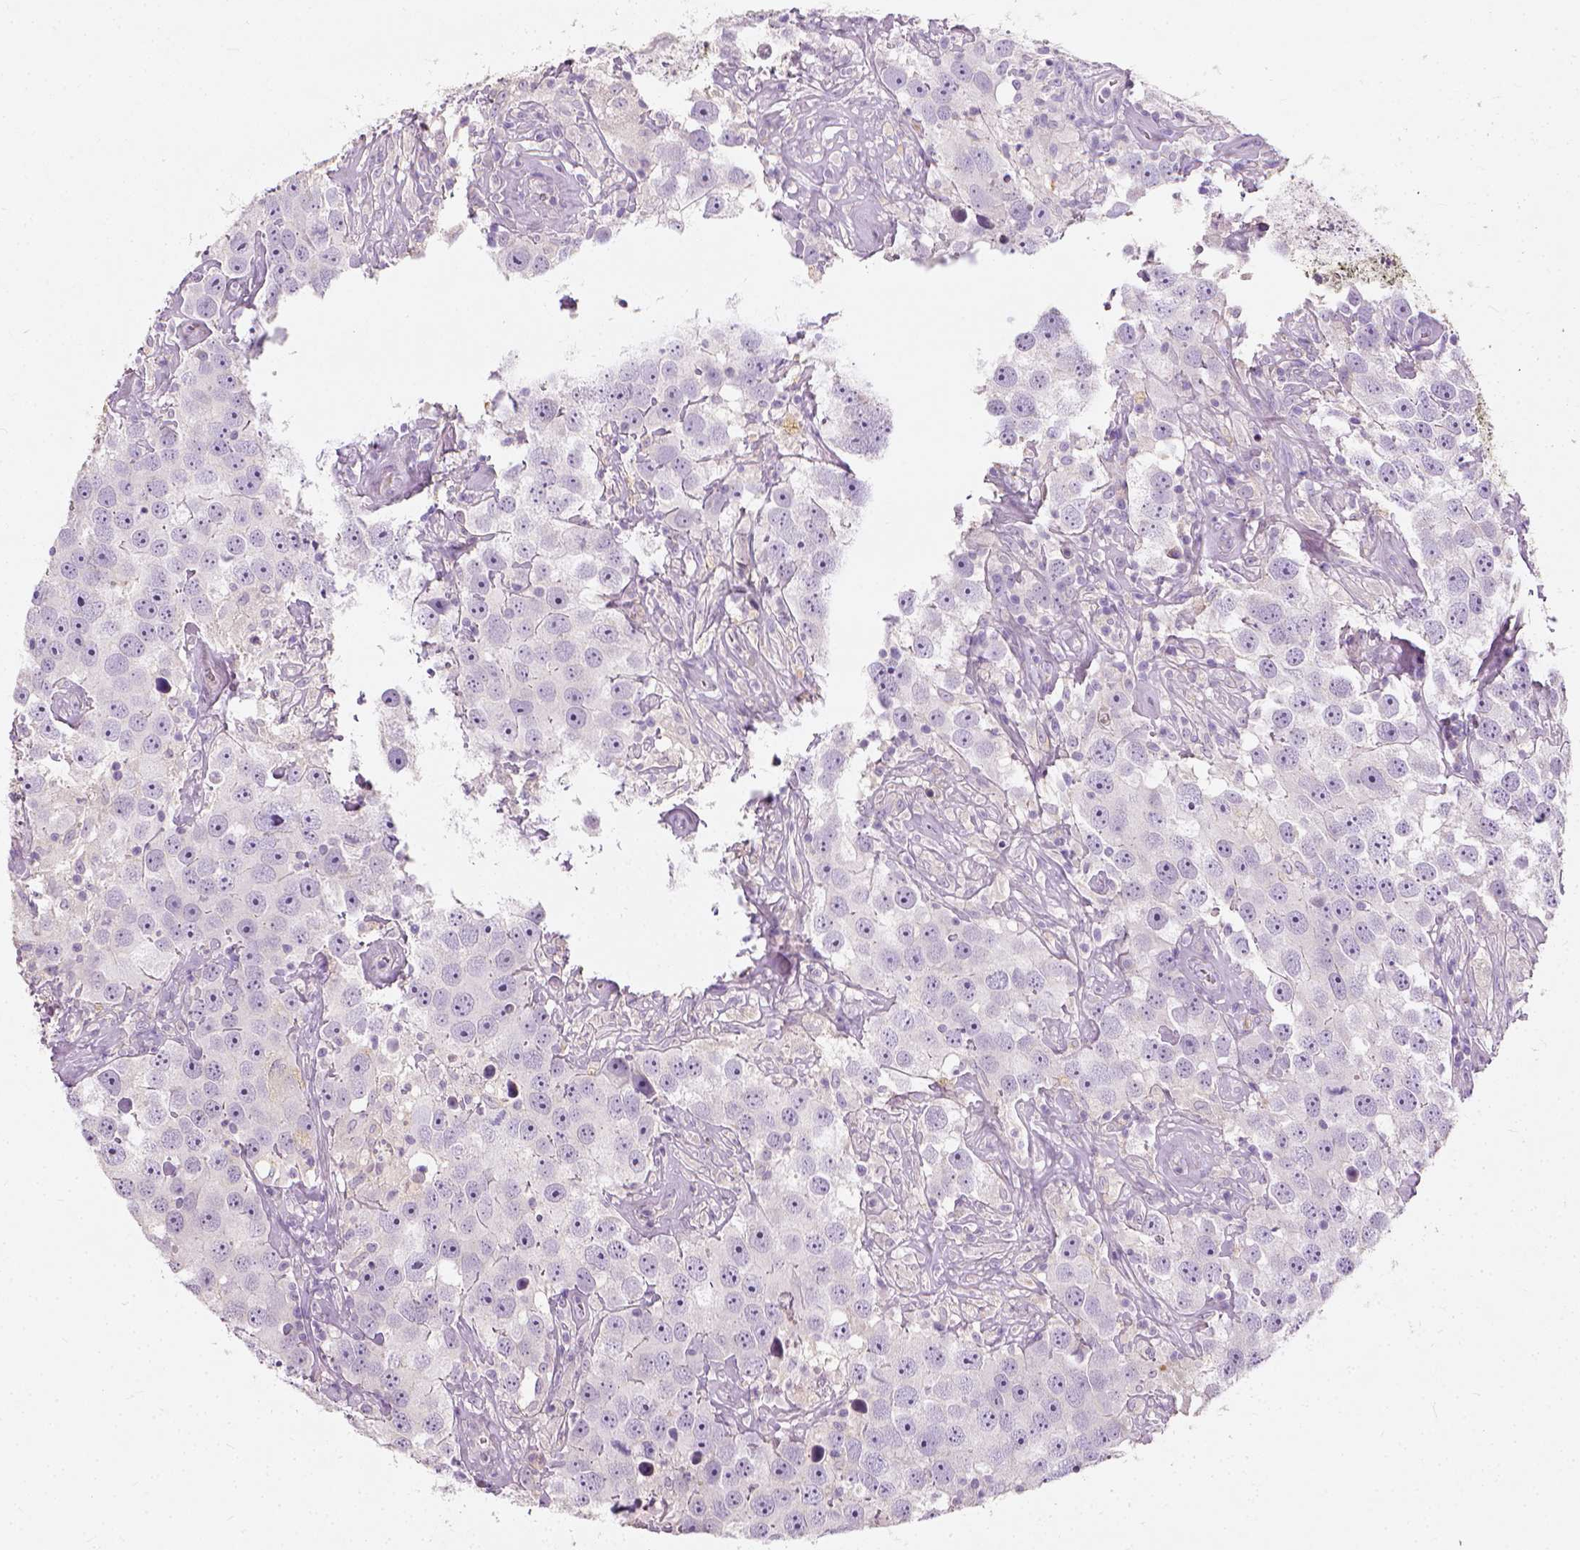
{"staining": {"intensity": "negative", "quantity": "none", "location": "none"}, "tissue": "testis cancer", "cell_type": "Tumor cells", "image_type": "cancer", "snomed": [{"axis": "morphology", "description": "Seminoma, NOS"}, {"axis": "topography", "description": "Testis"}], "caption": "High power microscopy micrograph of an immunohistochemistry (IHC) histopathology image of testis seminoma, revealing no significant staining in tumor cells. (DAB (3,3'-diaminobenzidine) immunohistochemistry (IHC) visualized using brightfield microscopy, high magnification).", "gene": "DHCR24", "patient": {"sex": "male", "age": 49}}